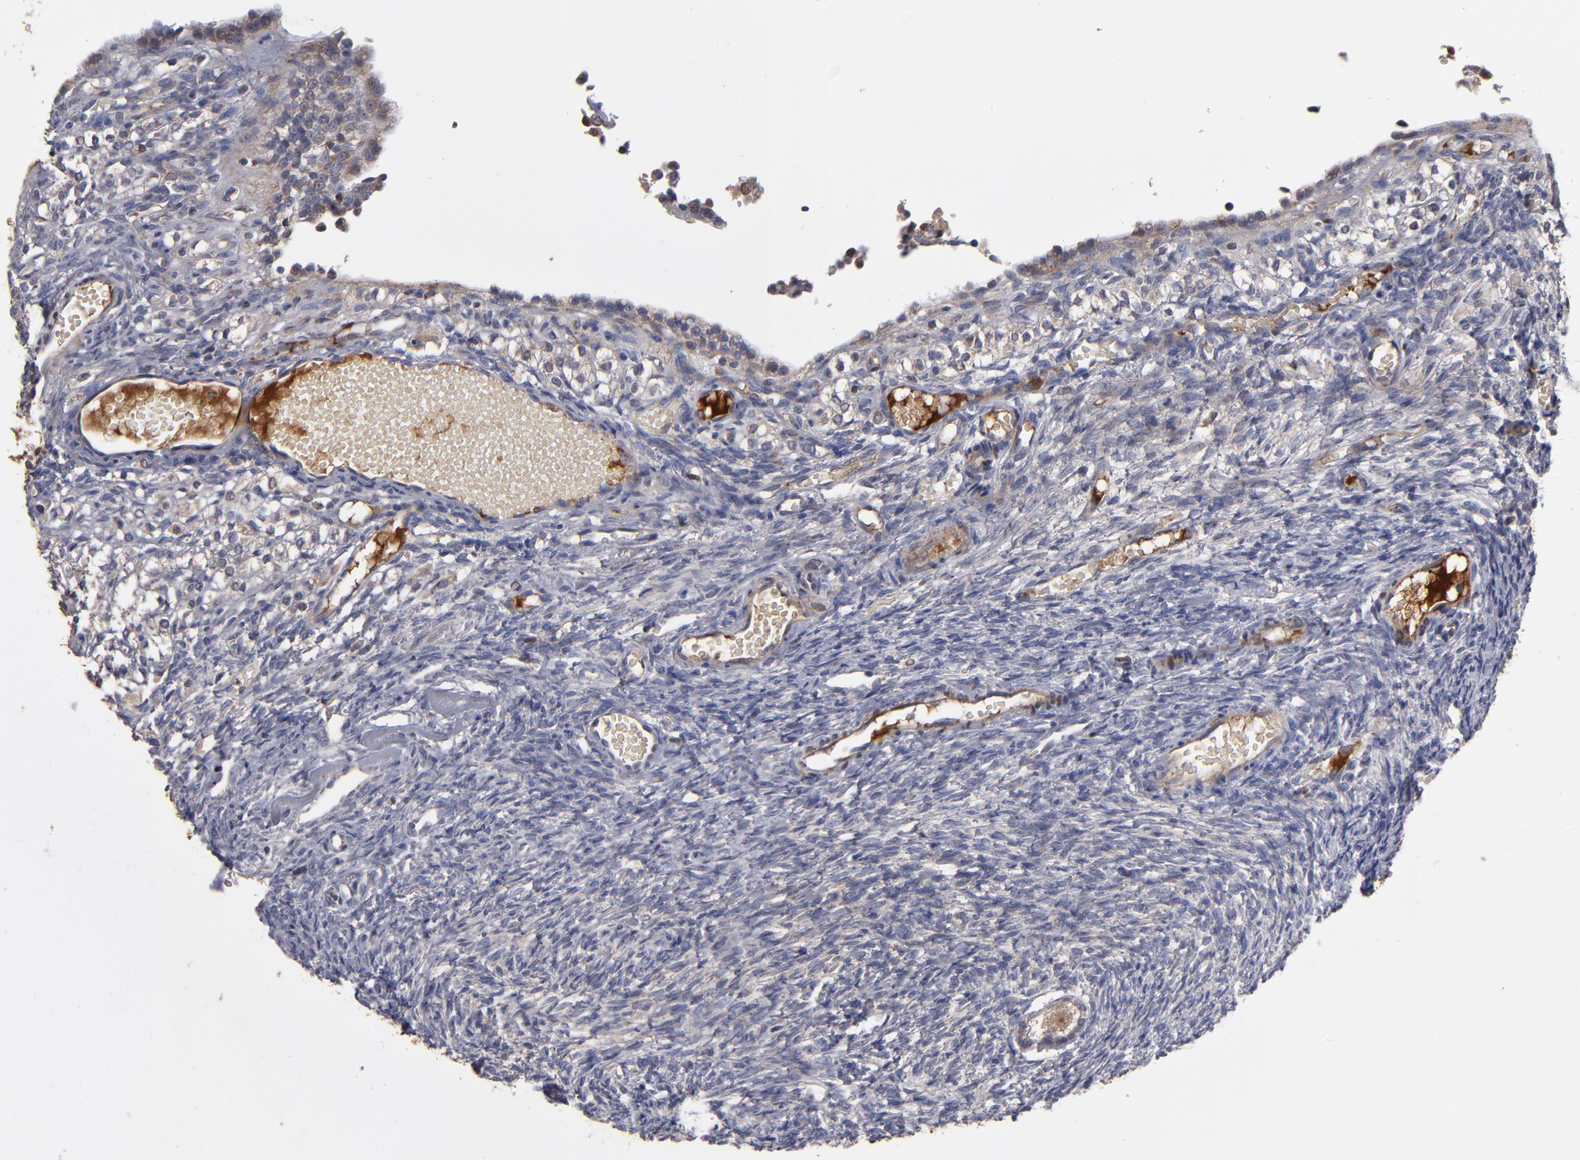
{"staining": {"intensity": "negative", "quantity": "none", "location": "none"}, "tissue": "ovary", "cell_type": "Follicle cells", "image_type": "normal", "snomed": [{"axis": "morphology", "description": "Normal tissue, NOS"}, {"axis": "topography", "description": "Ovary"}], "caption": "DAB immunohistochemical staining of benign human ovary reveals no significant staining in follicle cells. (DAB IHC with hematoxylin counter stain).", "gene": "EXD2", "patient": {"sex": "female", "age": 56}}